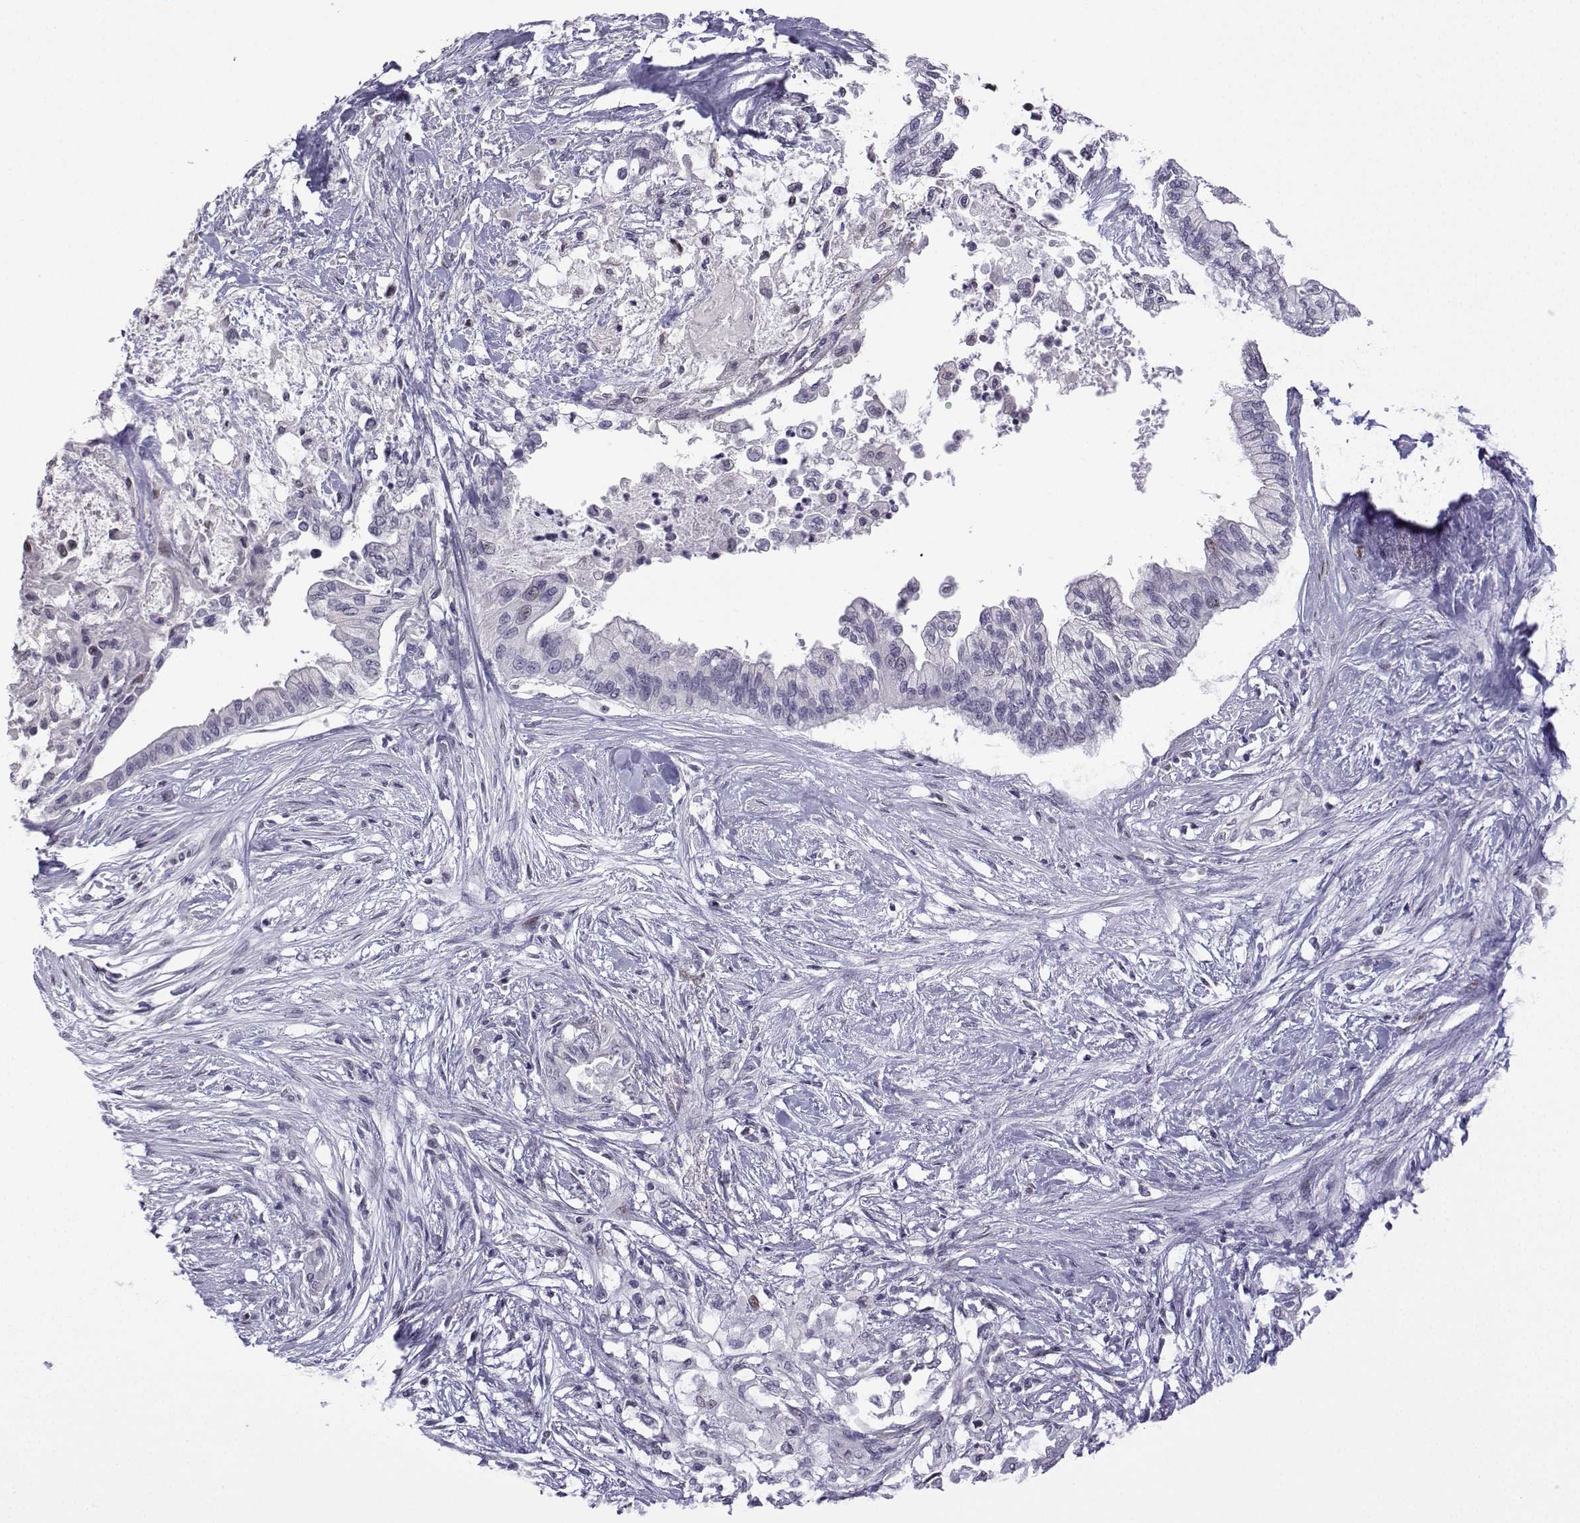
{"staining": {"intensity": "negative", "quantity": "none", "location": "none"}, "tissue": "pancreatic cancer", "cell_type": "Tumor cells", "image_type": "cancer", "snomed": [{"axis": "morphology", "description": "Normal tissue, NOS"}, {"axis": "morphology", "description": "Adenocarcinoma, NOS"}, {"axis": "topography", "description": "Pancreas"}, {"axis": "topography", "description": "Duodenum"}], "caption": "High magnification brightfield microscopy of pancreatic cancer (adenocarcinoma) stained with DAB (brown) and counterstained with hematoxylin (blue): tumor cells show no significant staining.", "gene": "CFAP70", "patient": {"sex": "female", "age": 60}}